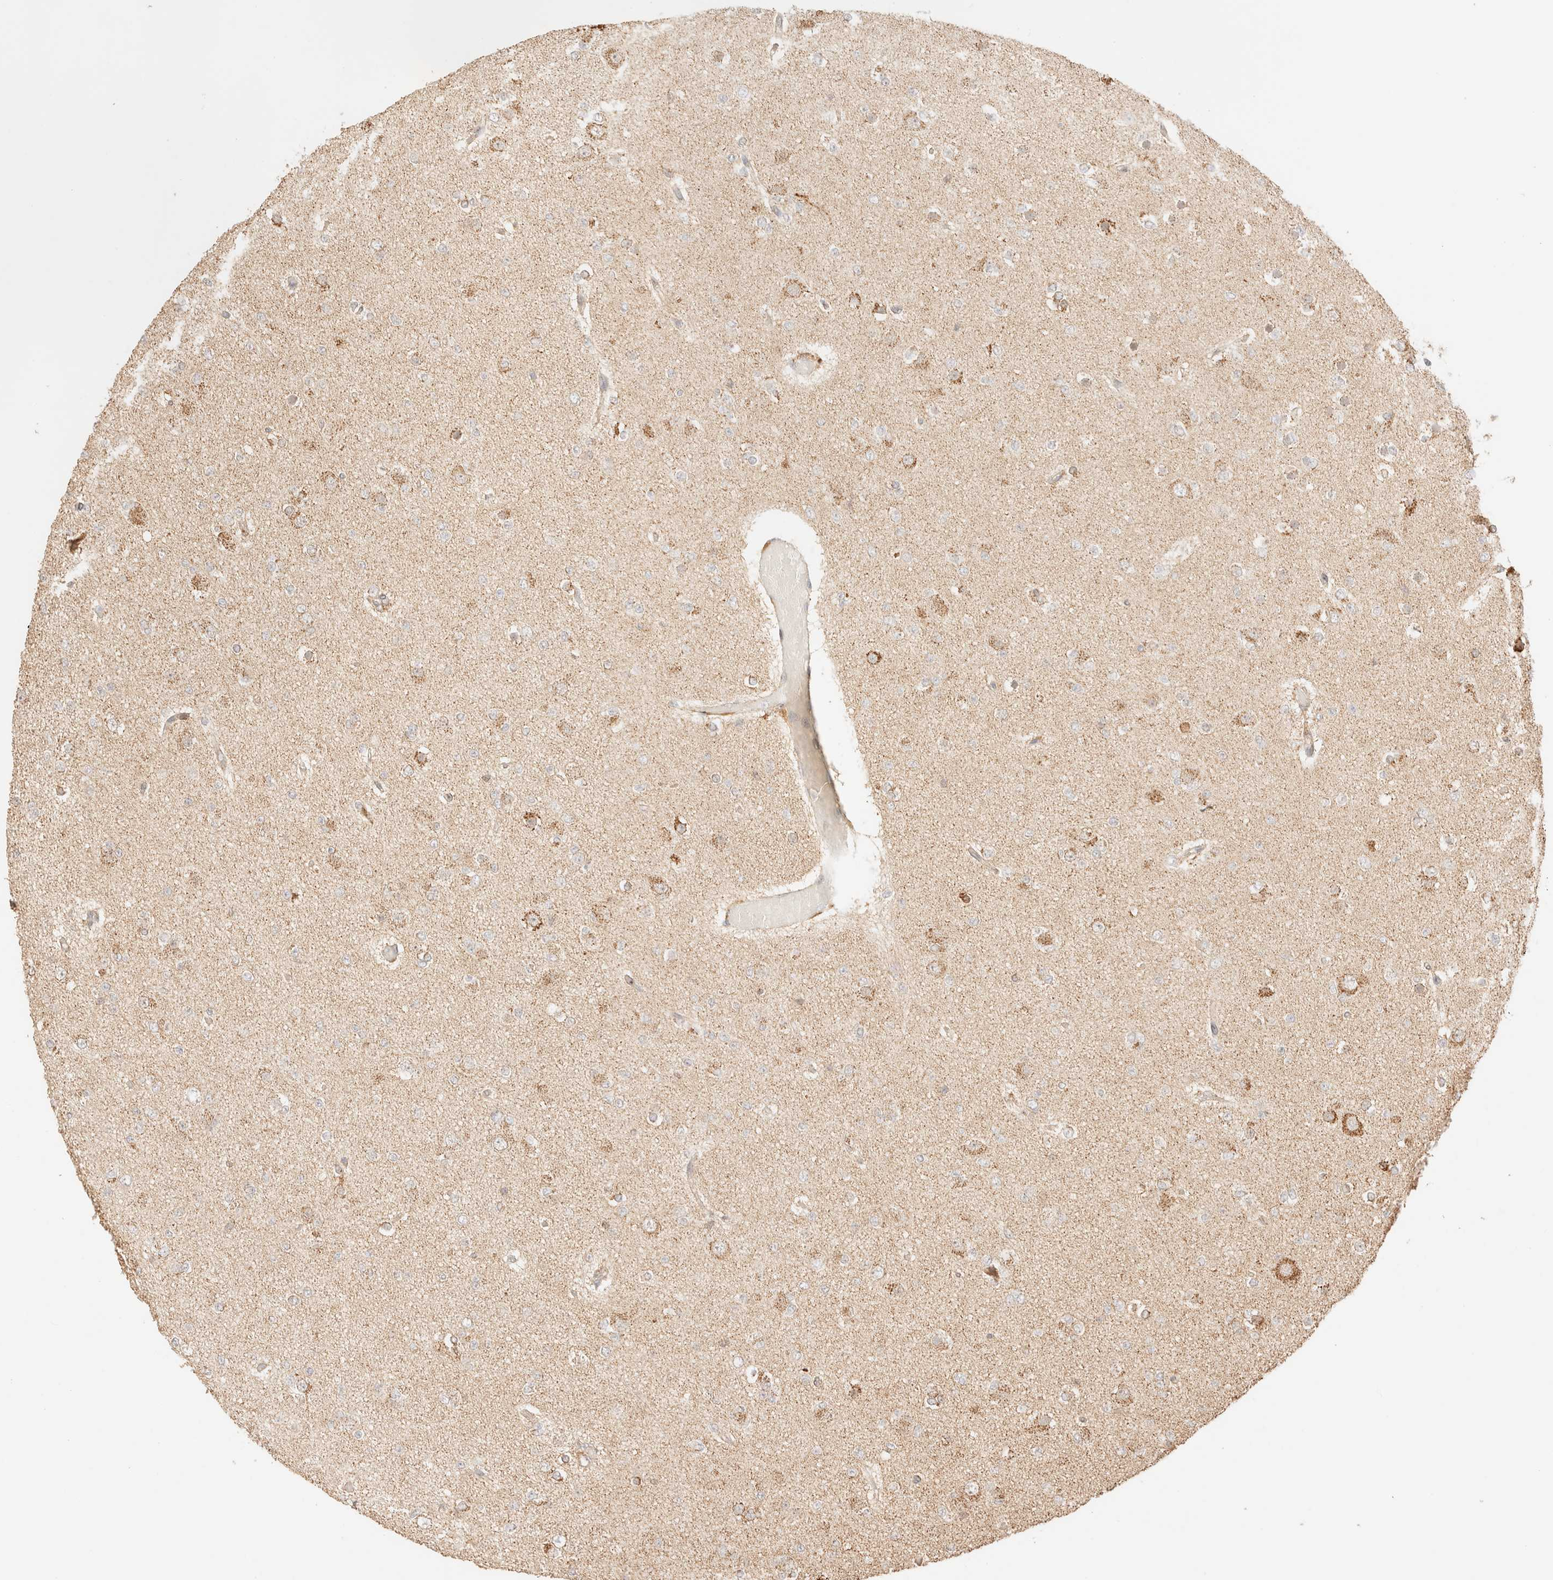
{"staining": {"intensity": "weak", "quantity": "<25%", "location": "cytoplasmic/membranous"}, "tissue": "glioma", "cell_type": "Tumor cells", "image_type": "cancer", "snomed": [{"axis": "morphology", "description": "Glioma, malignant, Low grade"}, {"axis": "topography", "description": "Brain"}], "caption": "There is no significant staining in tumor cells of malignant glioma (low-grade).", "gene": "TACO1", "patient": {"sex": "female", "age": 22}}